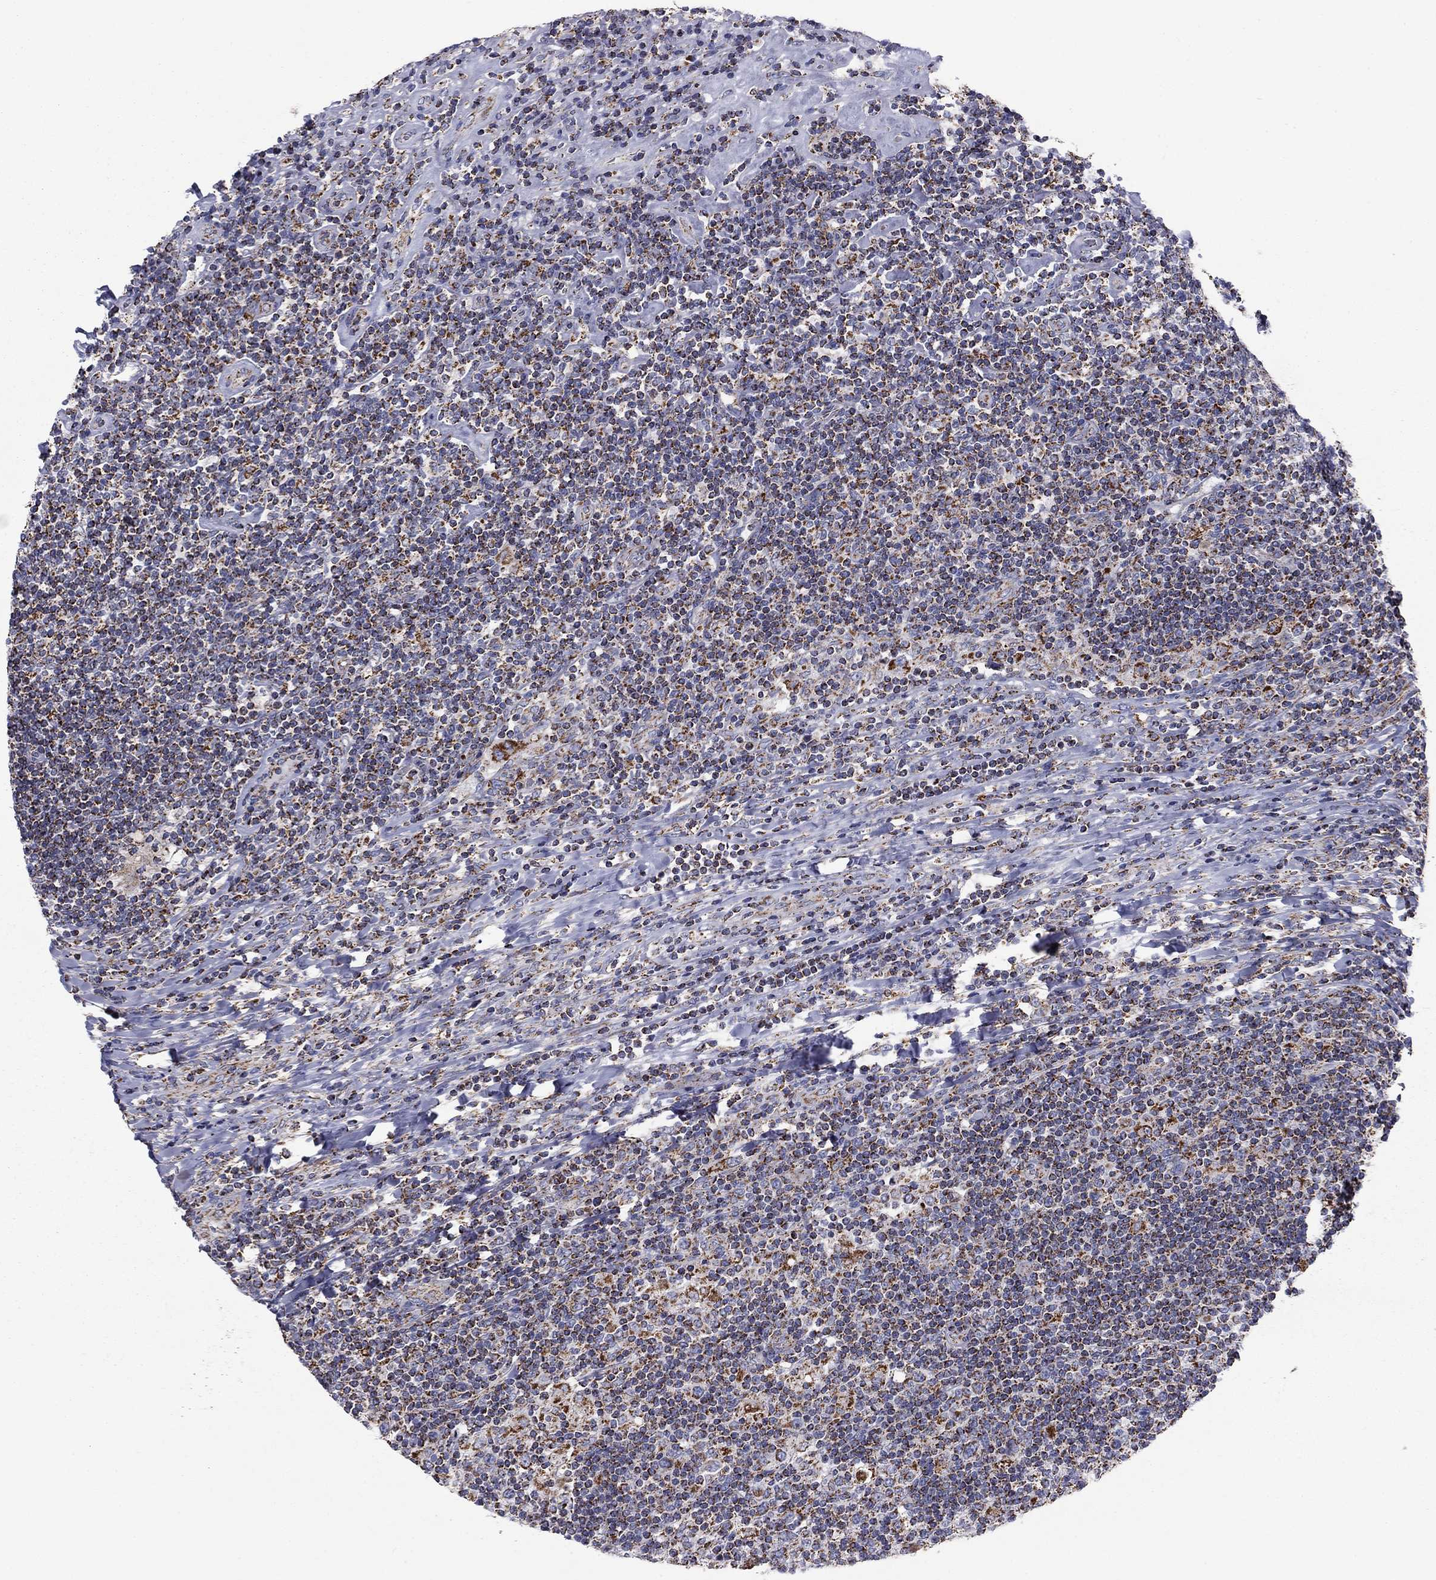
{"staining": {"intensity": "moderate", "quantity": ">75%", "location": "cytoplasmic/membranous"}, "tissue": "lymphoma", "cell_type": "Tumor cells", "image_type": "cancer", "snomed": [{"axis": "morphology", "description": "Hodgkin's disease, NOS"}, {"axis": "topography", "description": "Lymph node"}], "caption": "A brown stain labels moderate cytoplasmic/membranous staining of a protein in lymphoma tumor cells. Immunohistochemistry (ihc) stains the protein of interest in brown and the nuclei are stained blue.", "gene": "NDUFV1", "patient": {"sex": "male", "age": 40}}